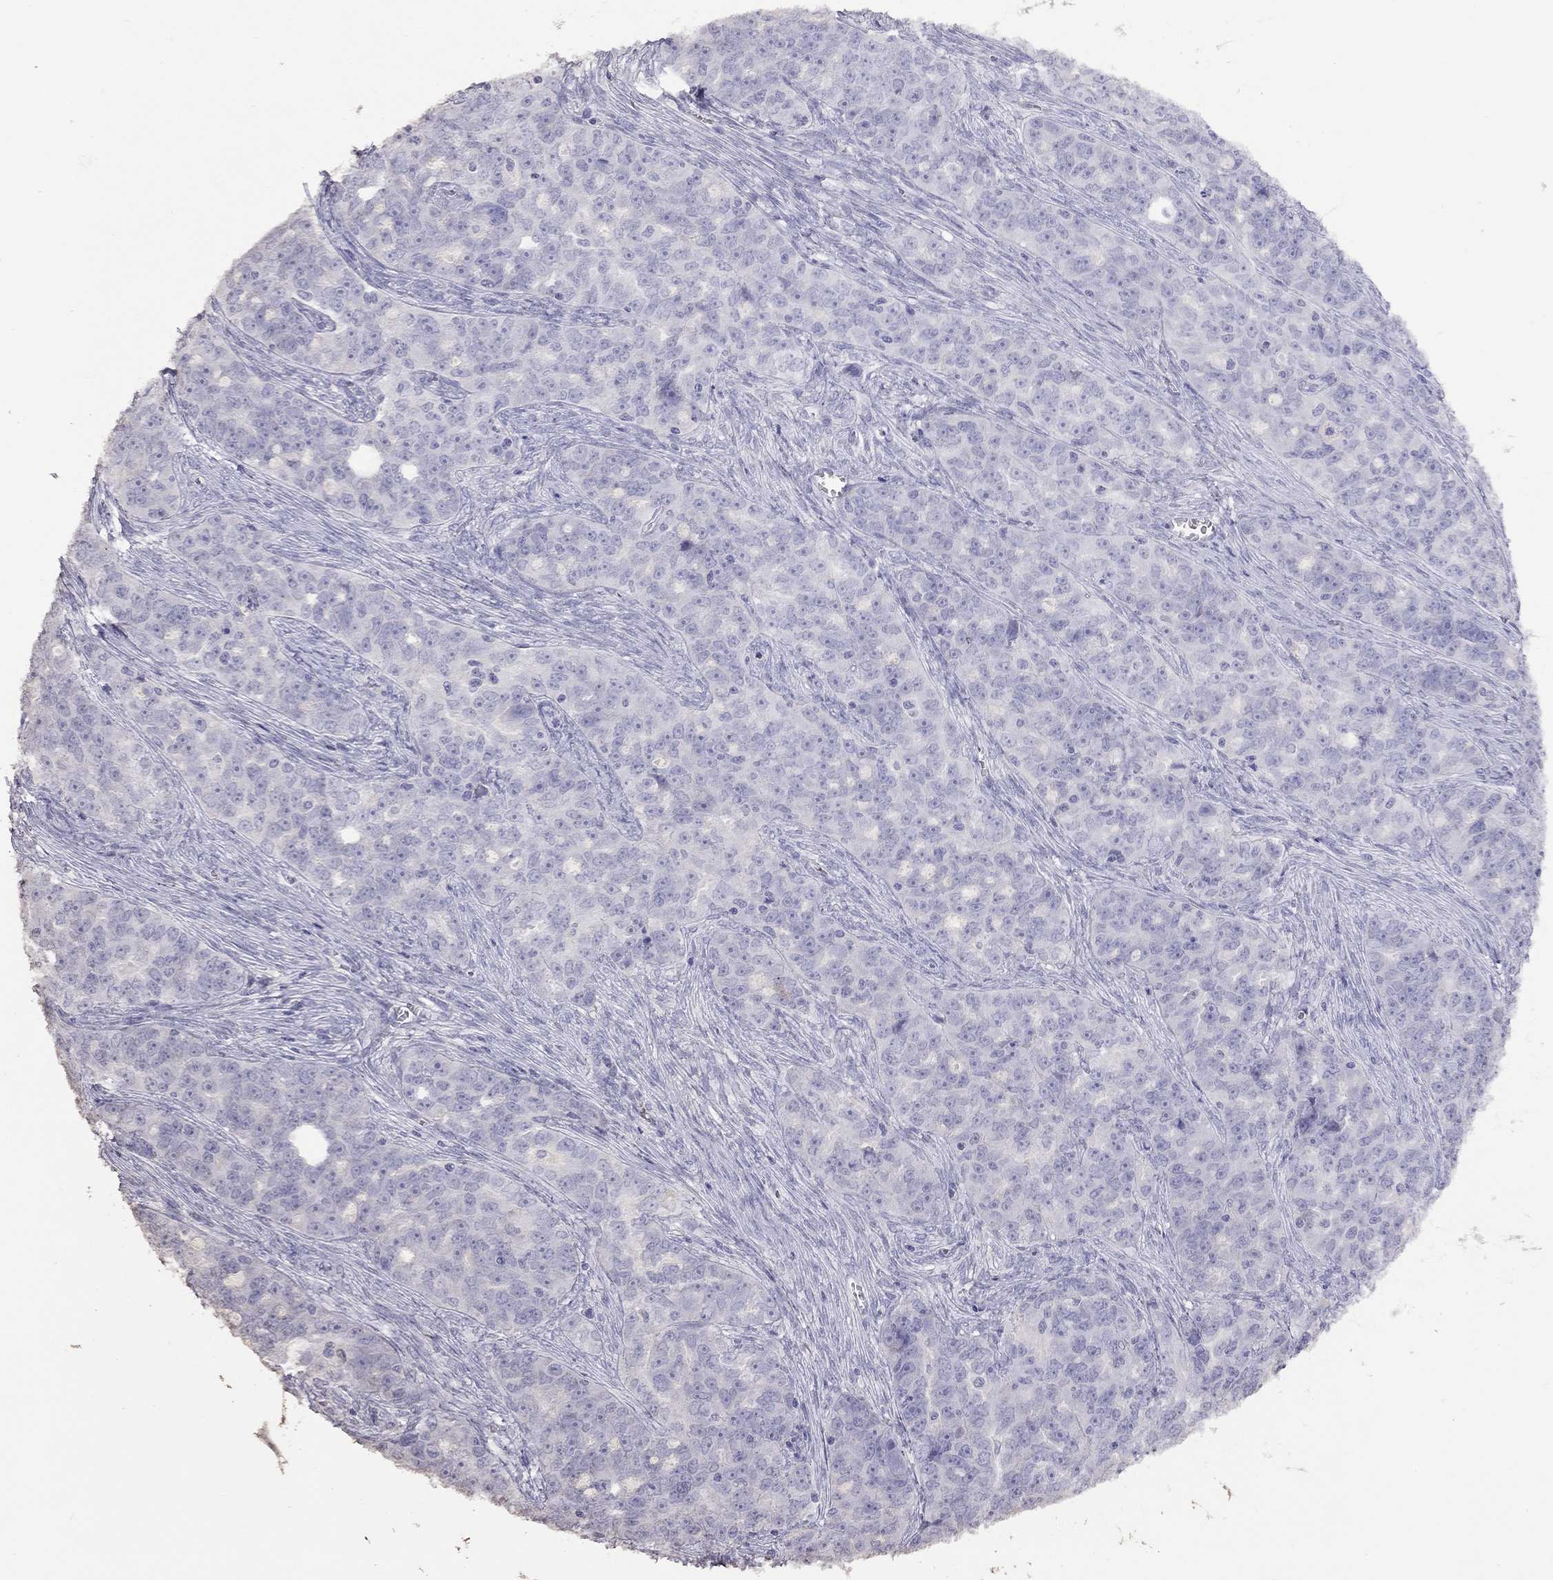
{"staining": {"intensity": "negative", "quantity": "none", "location": "none"}, "tissue": "ovarian cancer", "cell_type": "Tumor cells", "image_type": "cancer", "snomed": [{"axis": "morphology", "description": "Cystadenocarcinoma, serous, NOS"}, {"axis": "topography", "description": "Ovary"}], "caption": "Micrograph shows no protein positivity in tumor cells of ovarian serous cystadenocarcinoma tissue.", "gene": "SUN3", "patient": {"sex": "female", "age": 51}}